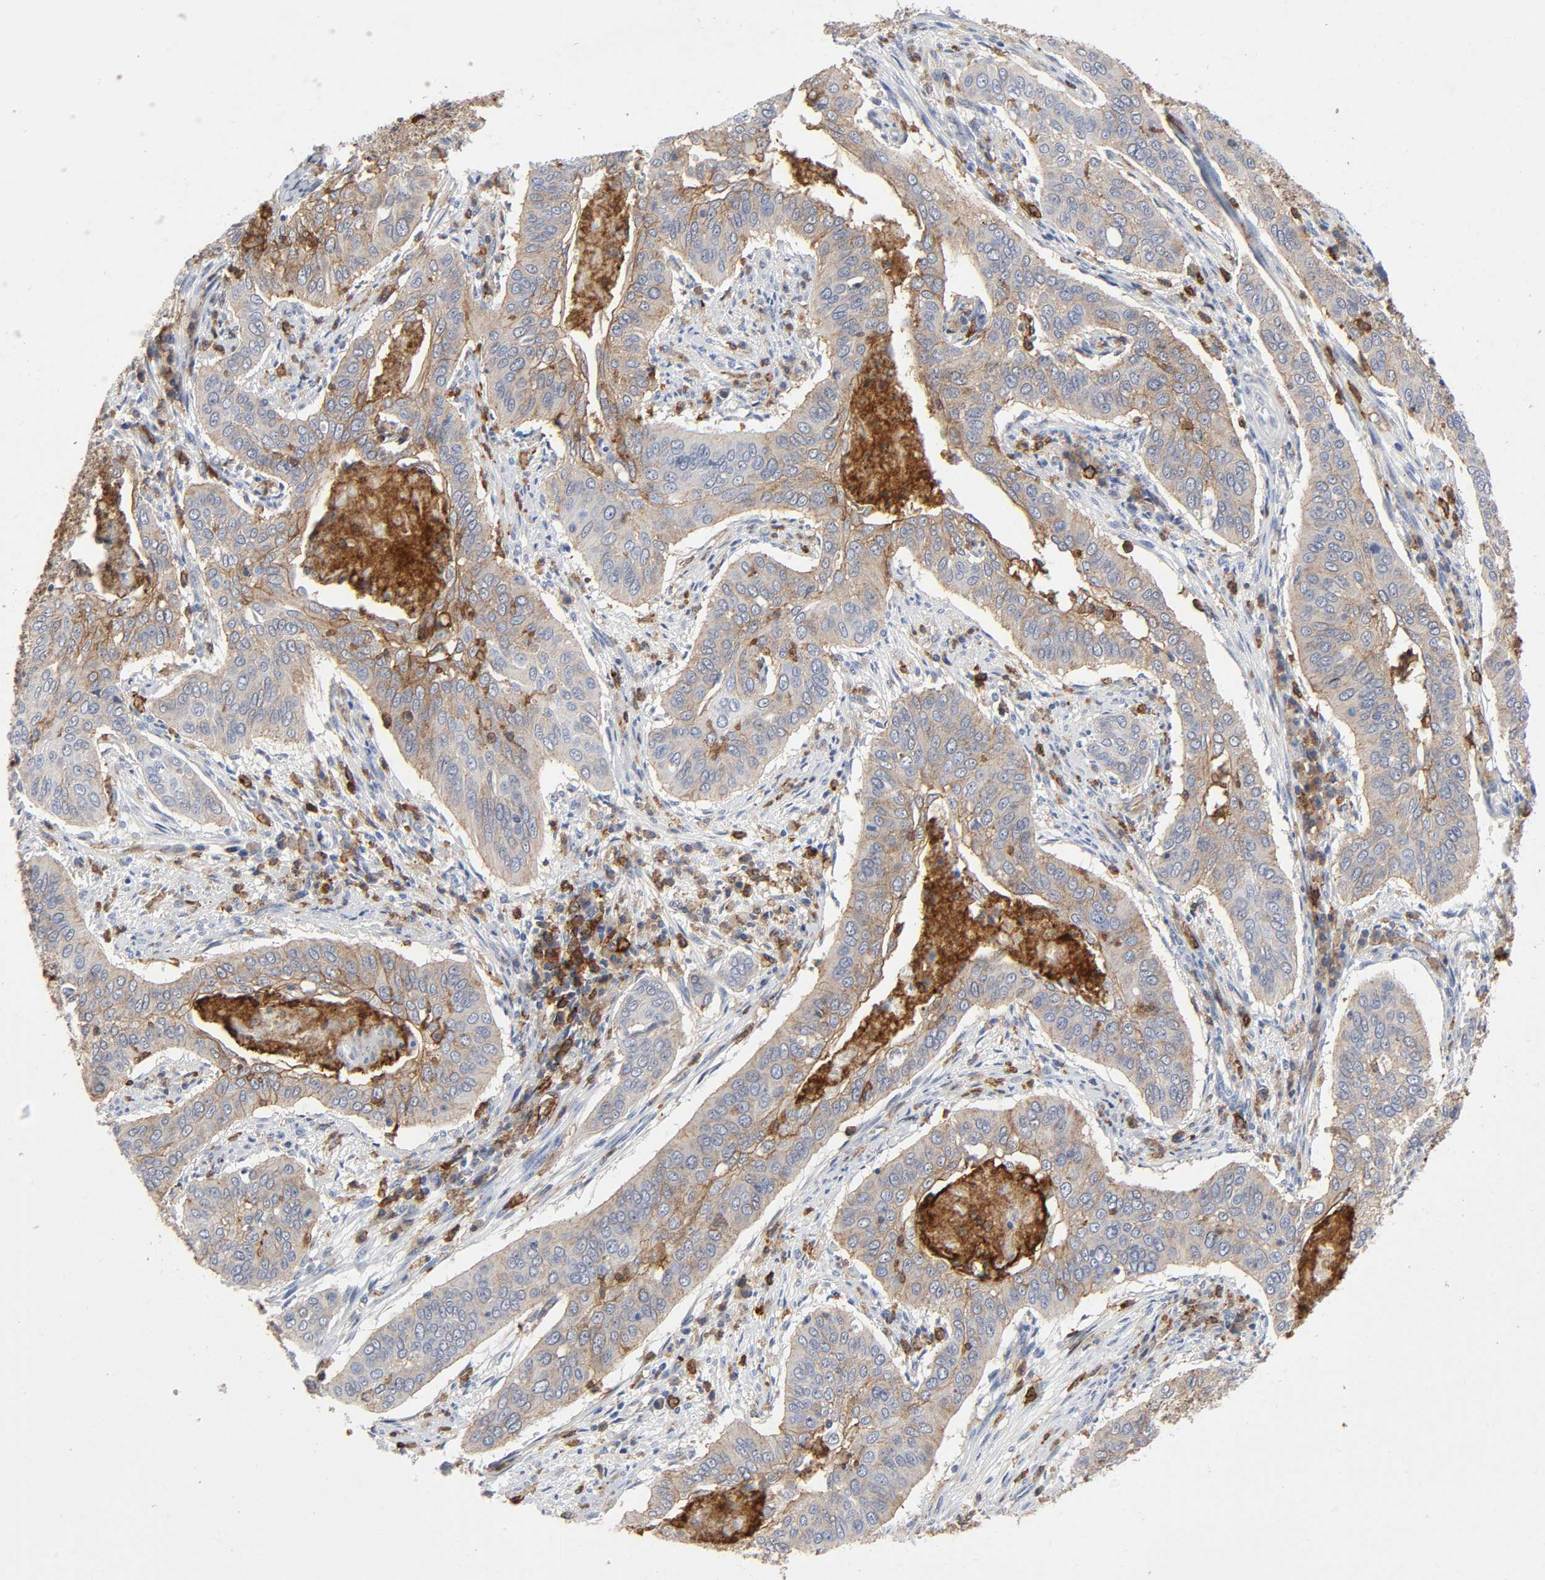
{"staining": {"intensity": "negative", "quantity": "none", "location": "none"}, "tissue": "cervical cancer", "cell_type": "Tumor cells", "image_type": "cancer", "snomed": [{"axis": "morphology", "description": "Squamous cell carcinoma, NOS"}, {"axis": "topography", "description": "Cervix"}], "caption": "DAB immunohistochemical staining of squamous cell carcinoma (cervical) displays no significant expression in tumor cells.", "gene": "LYN", "patient": {"sex": "female", "age": 39}}